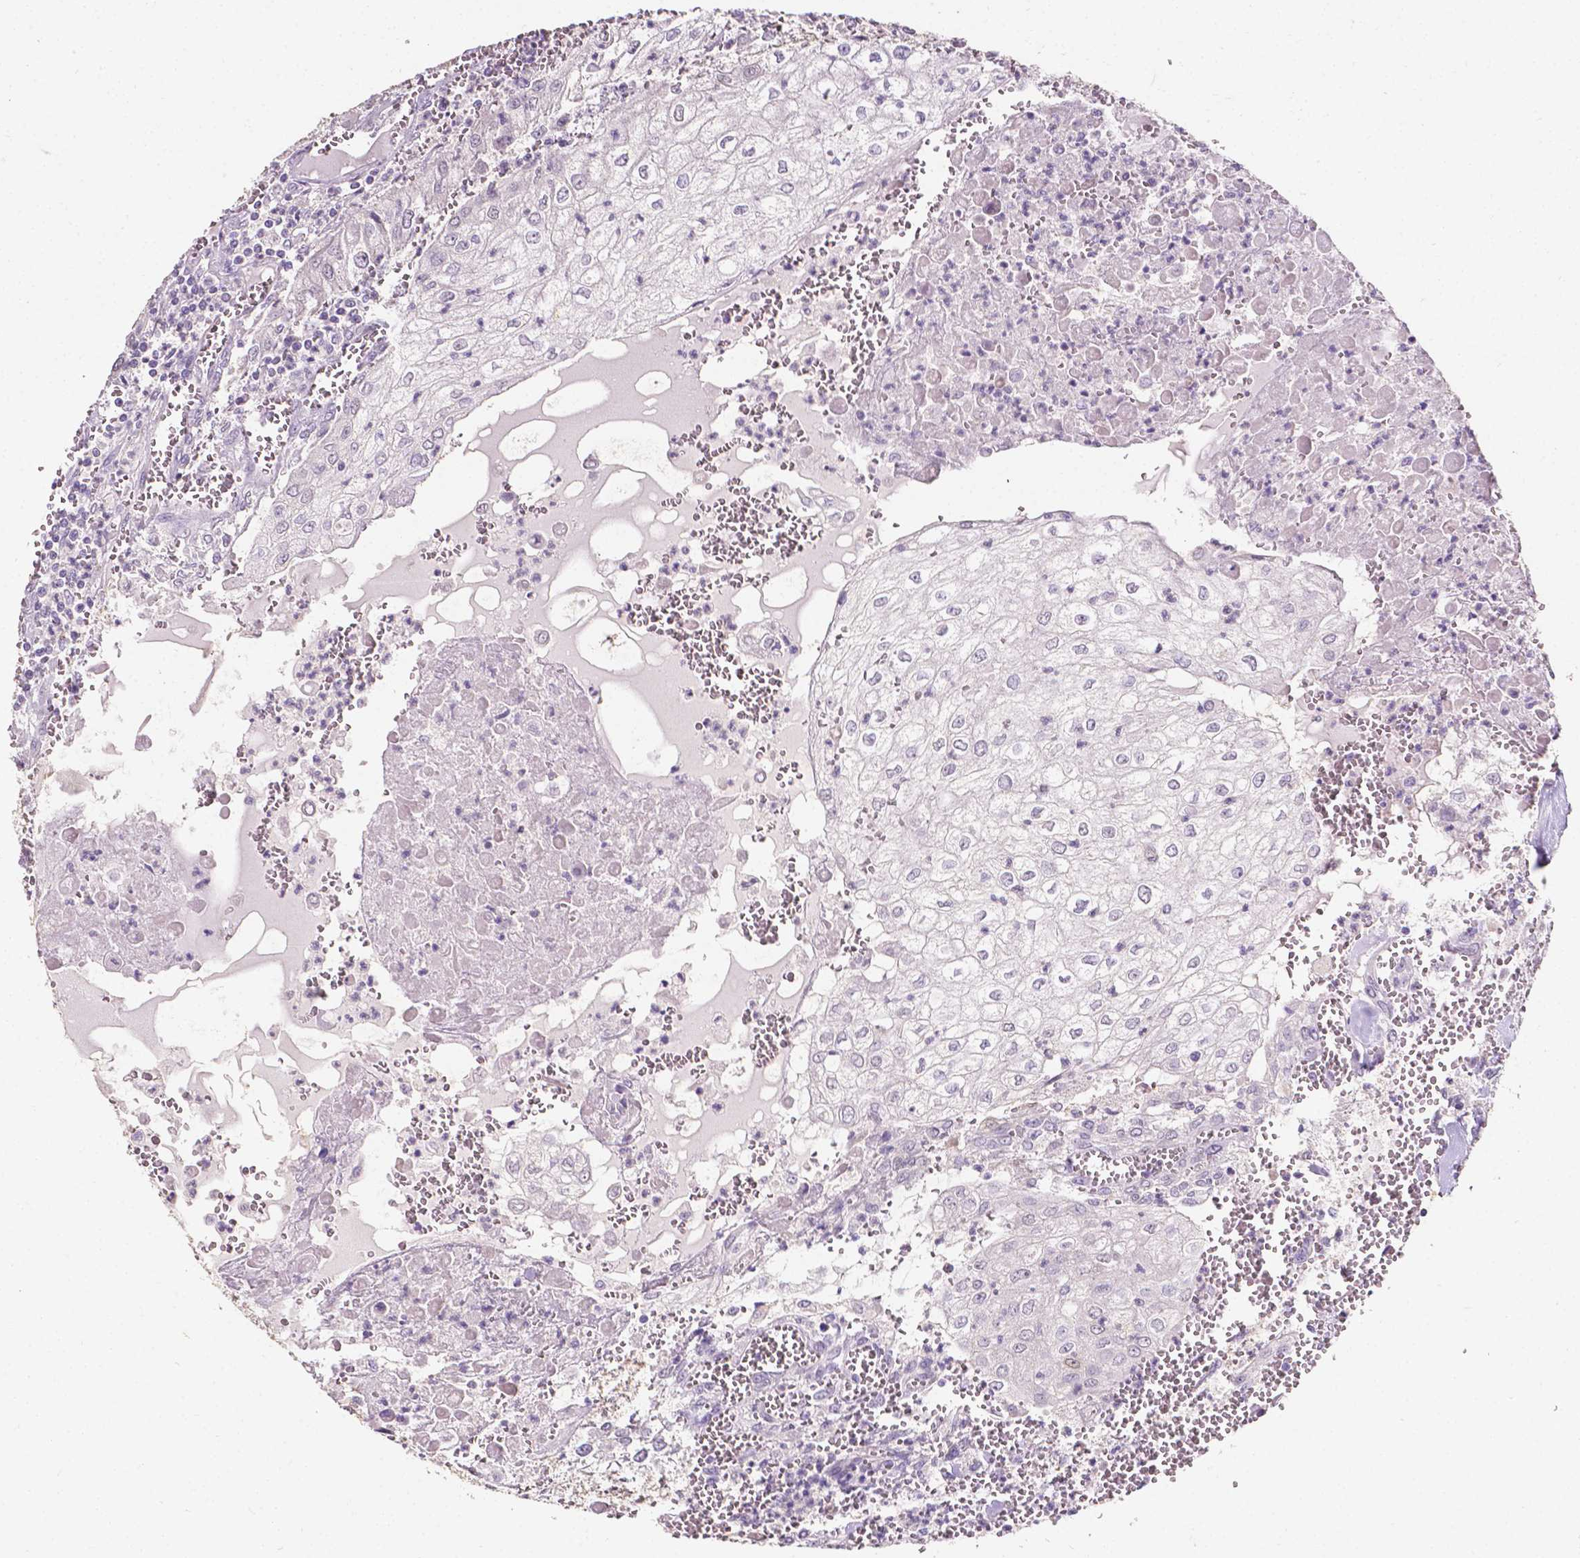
{"staining": {"intensity": "negative", "quantity": "none", "location": "none"}, "tissue": "urothelial cancer", "cell_type": "Tumor cells", "image_type": "cancer", "snomed": [{"axis": "morphology", "description": "Urothelial carcinoma, High grade"}, {"axis": "topography", "description": "Urinary bladder"}], "caption": "Urothelial cancer stained for a protein using immunohistochemistry (IHC) reveals no positivity tumor cells.", "gene": "PSAT1", "patient": {"sex": "male", "age": 62}}